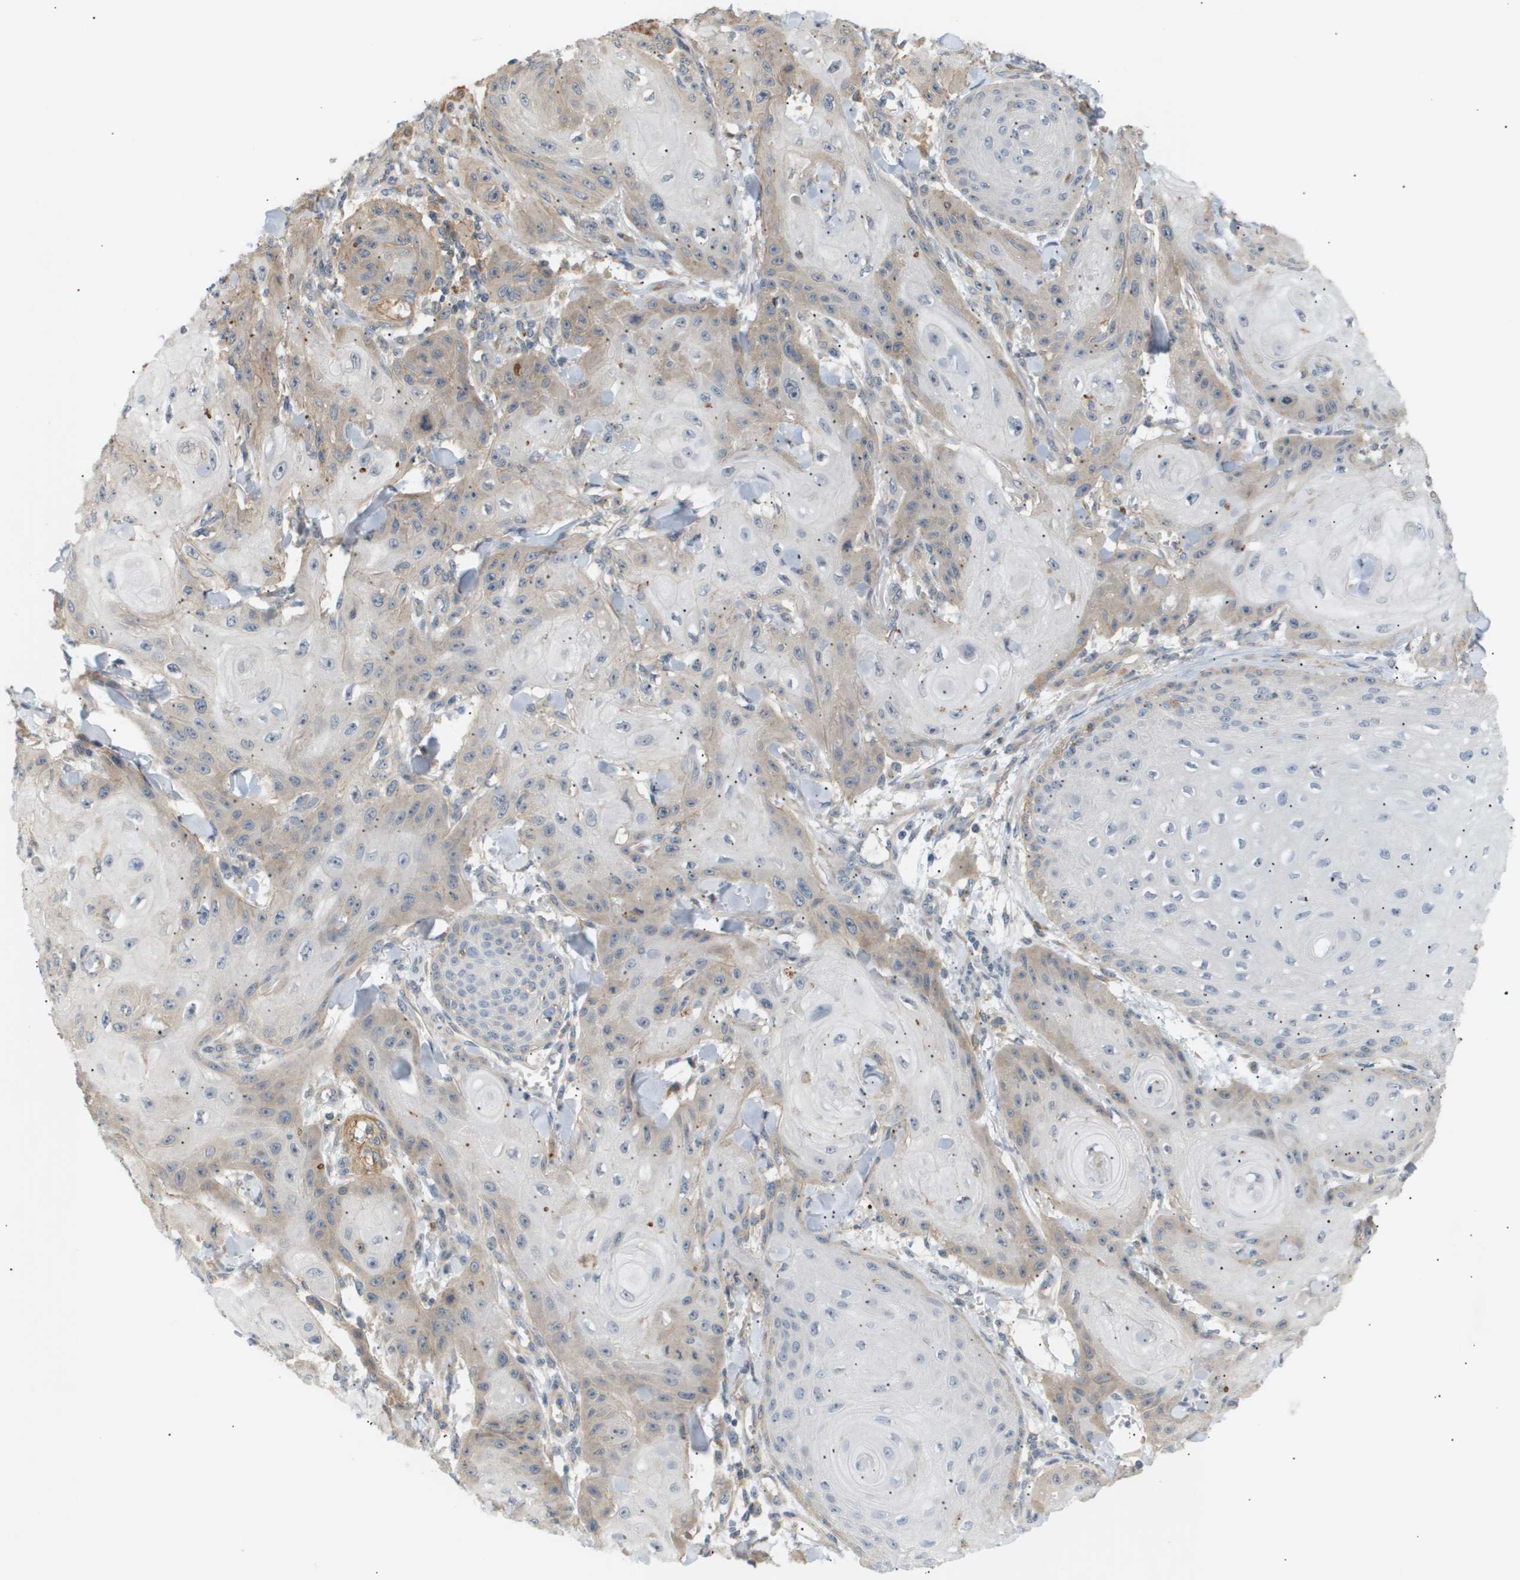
{"staining": {"intensity": "weak", "quantity": "25%-75%", "location": "cytoplasmic/membranous"}, "tissue": "skin cancer", "cell_type": "Tumor cells", "image_type": "cancer", "snomed": [{"axis": "morphology", "description": "Squamous cell carcinoma, NOS"}, {"axis": "topography", "description": "Skin"}], "caption": "DAB (3,3'-diaminobenzidine) immunohistochemical staining of human skin cancer demonstrates weak cytoplasmic/membranous protein staining in approximately 25%-75% of tumor cells.", "gene": "CORO2B", "patient": {"sex": "male", "age": 74}}